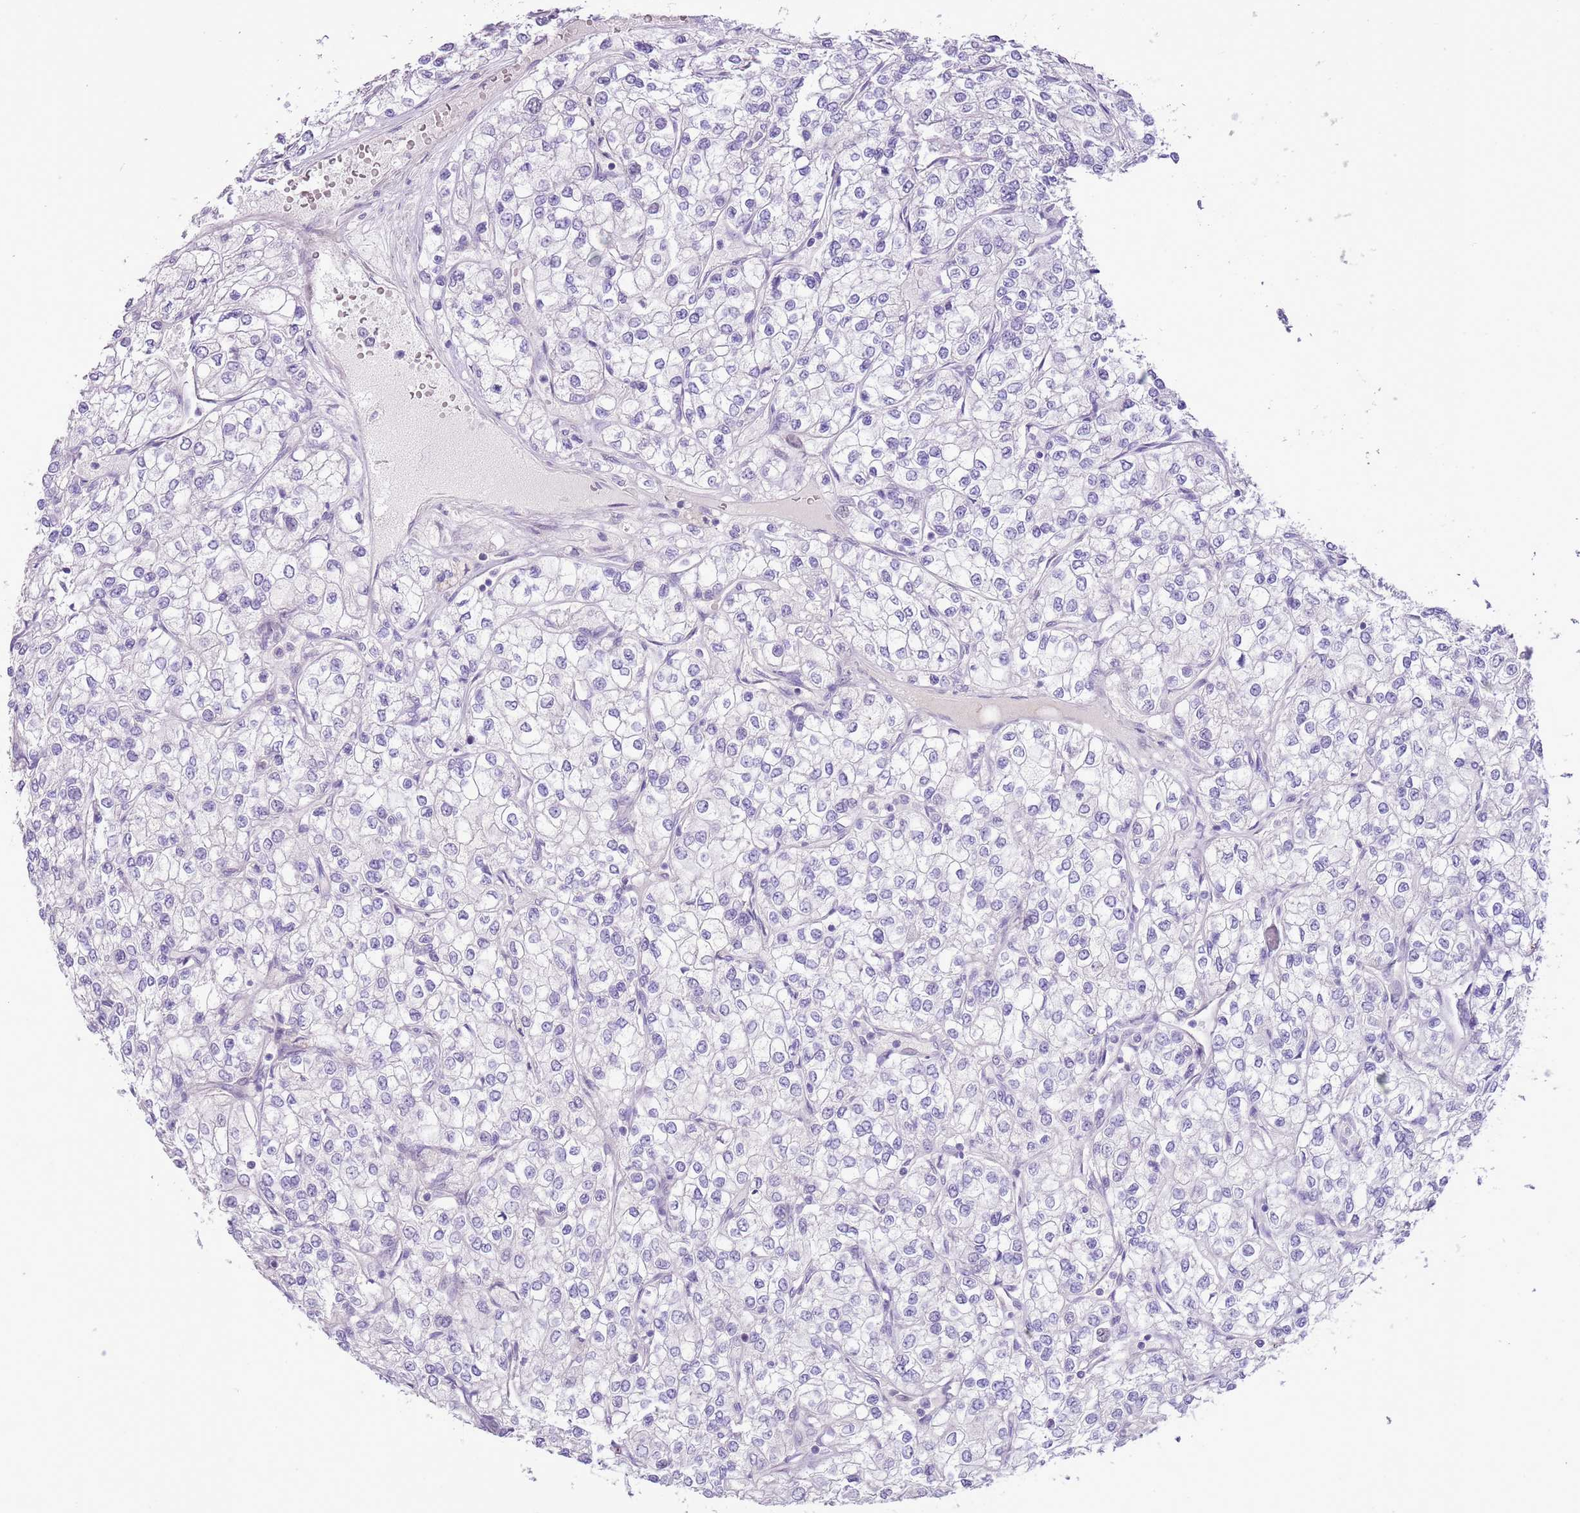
{"staining": {"intensity": "negative", "quantity": "none", "location": "none"}, "tissue": "renal cancer", "cell_type": "Tumor cells", "image_type": "cancer", "snomed": [{"axis": "morphology", "description": "Adenocarcinoma, NOS"}, {"axis": "topography", "description": "Kidney"}], "caption": "The IHC micrograph has no significant staining in tumor cells of renal adenocarcinoma tissue.", "gene": "GMNN", "patient": {"sex": "male", "age": 80}}